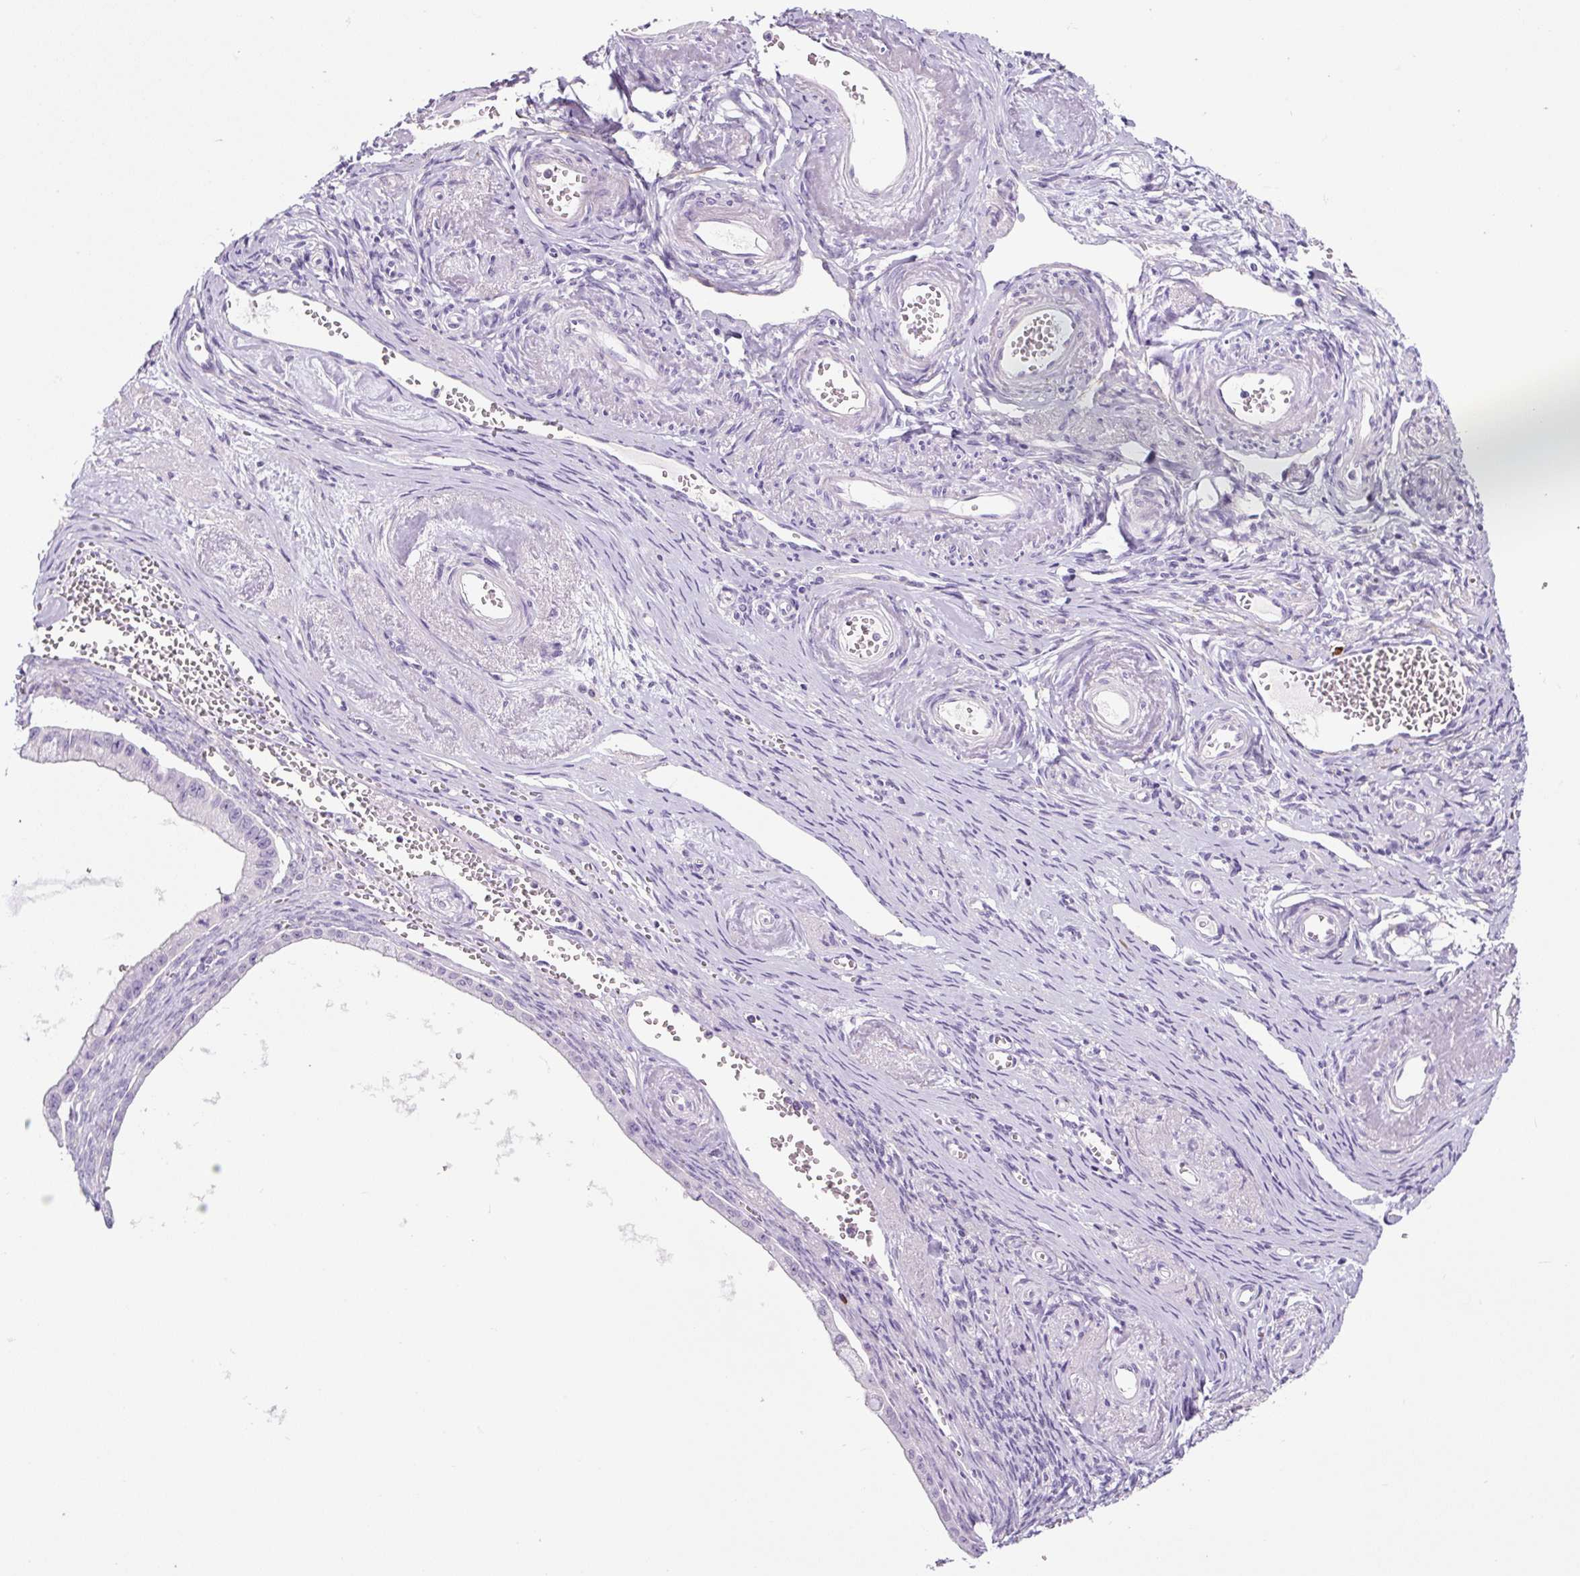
{"staining": {"intensity": "negative", "quantity": "none", "location": "none"}, "tissue": "ovarian cancer", "cell_type": "Tumor cells", "image_type": "cancer", "snomed": [{"axis": "morphology", "description": "Cystadenocarcinoma, mucinous, NOS"}, {"axis": "topography", "description": "Ovary"}], "caption": "The image reveals no significant positivity in tumor cells of mucinous cystadenocarcinoma (ovarian). (DAB immunohistochemistry (IHC) visualized using brightfield microscopy, high magnification).", "gene": "RNF212B", "patient": {"sex": "female", "age": 59}}